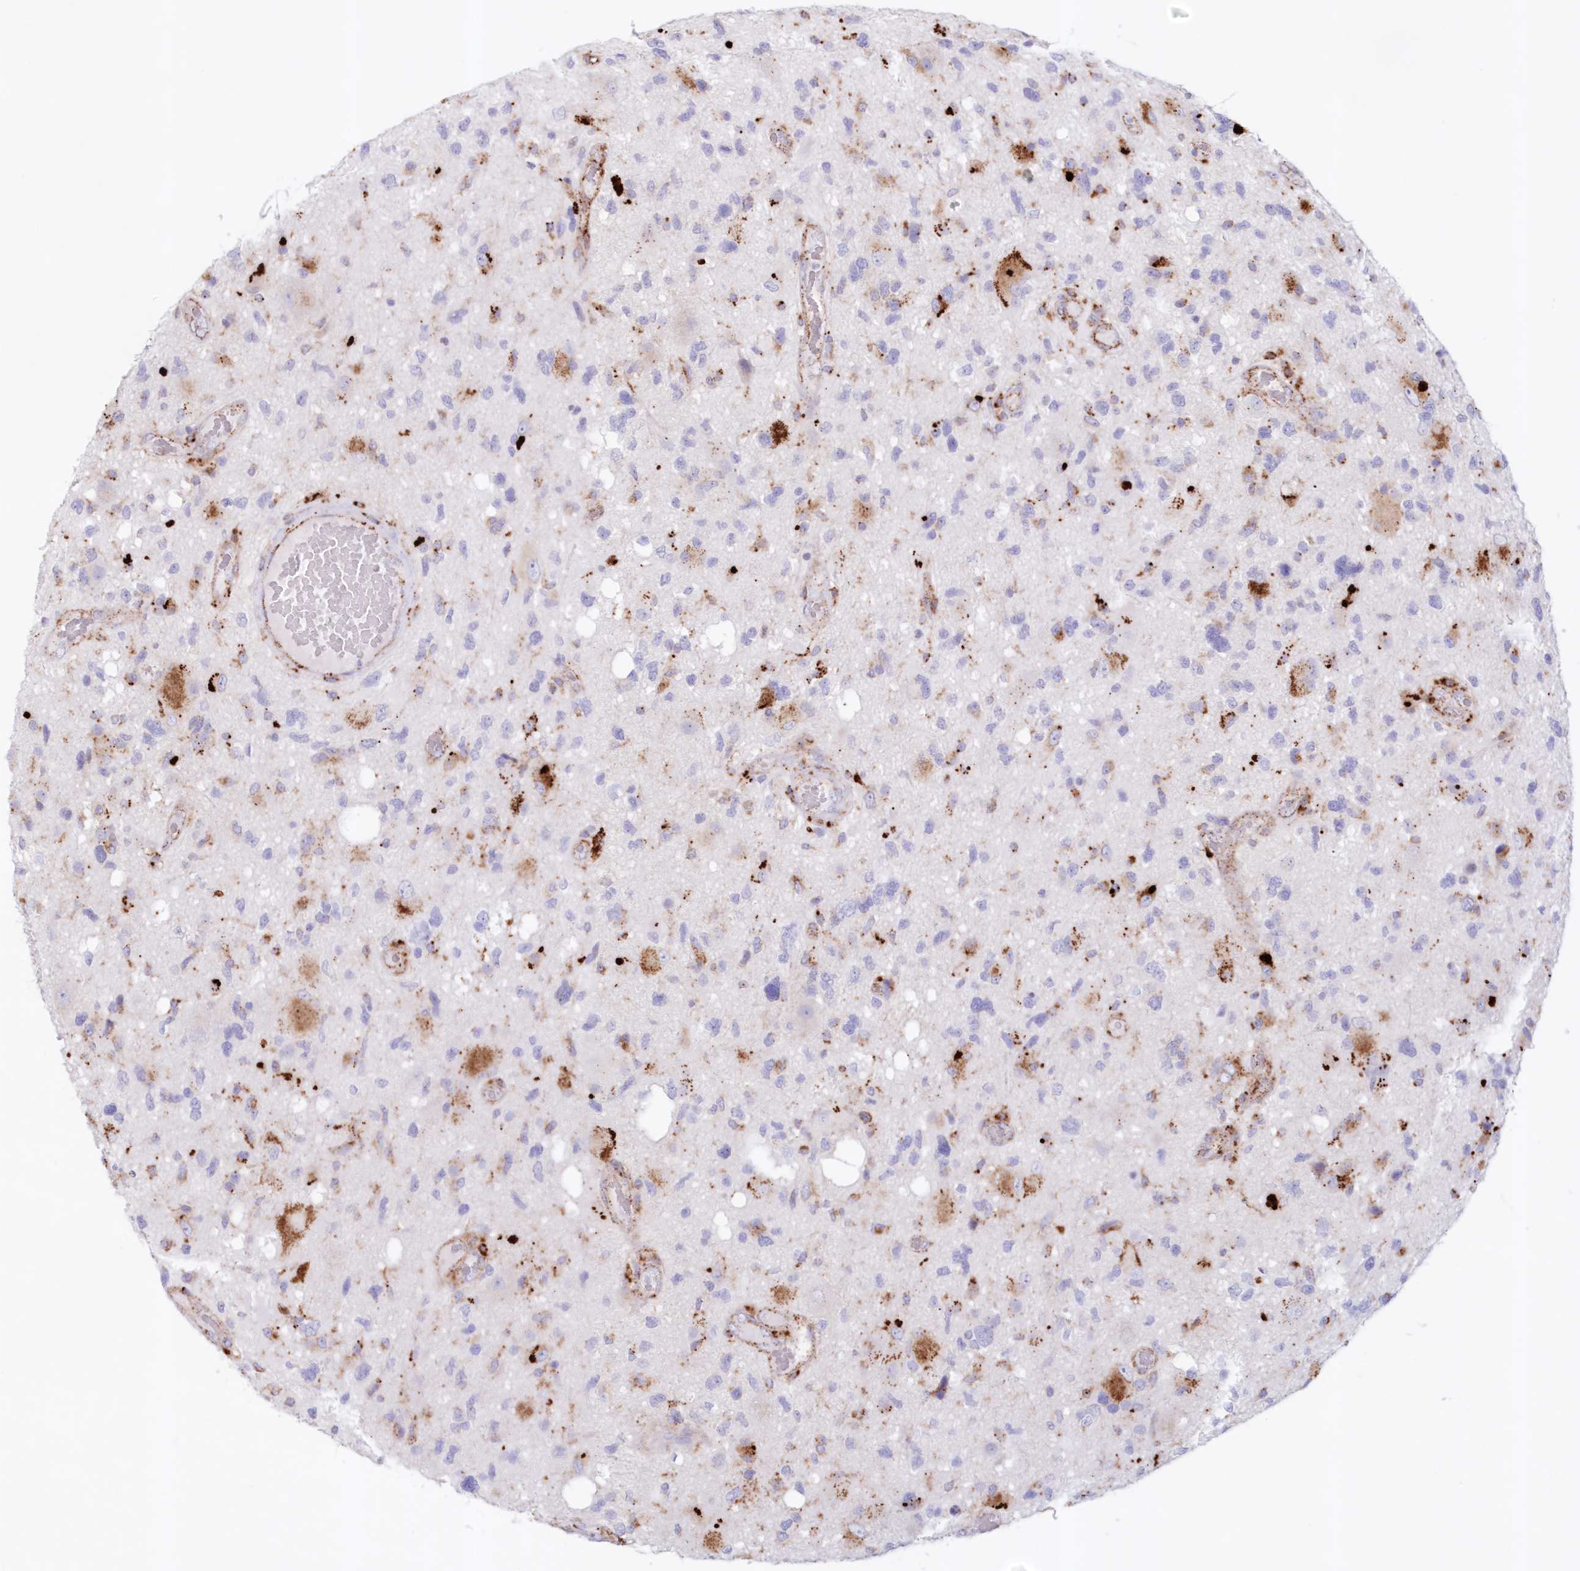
{"staining": {"intensity": "moderate", "quantity": "<25%", "location": "cytoplasmic/membranous"}, "tissue": "glioma", "cell_type": "Tumor cells", "image_type": "cancer", "snomed": [{"axis": "morphology", "description": "Glioma, malignant, High grade"}, {"axis": "topography", "description": "Brain"}], "caption": "Malignant high-grade glioma was stained to show a protein in brown. There is low levels of moderate cytoplasmic/membranous positivity in about <25% of tumor cells. (Brightfield microscopy of DAB IHC at high magnification).", "gene": "TPP1", "patient": {"sex": "male", "age": 33}}